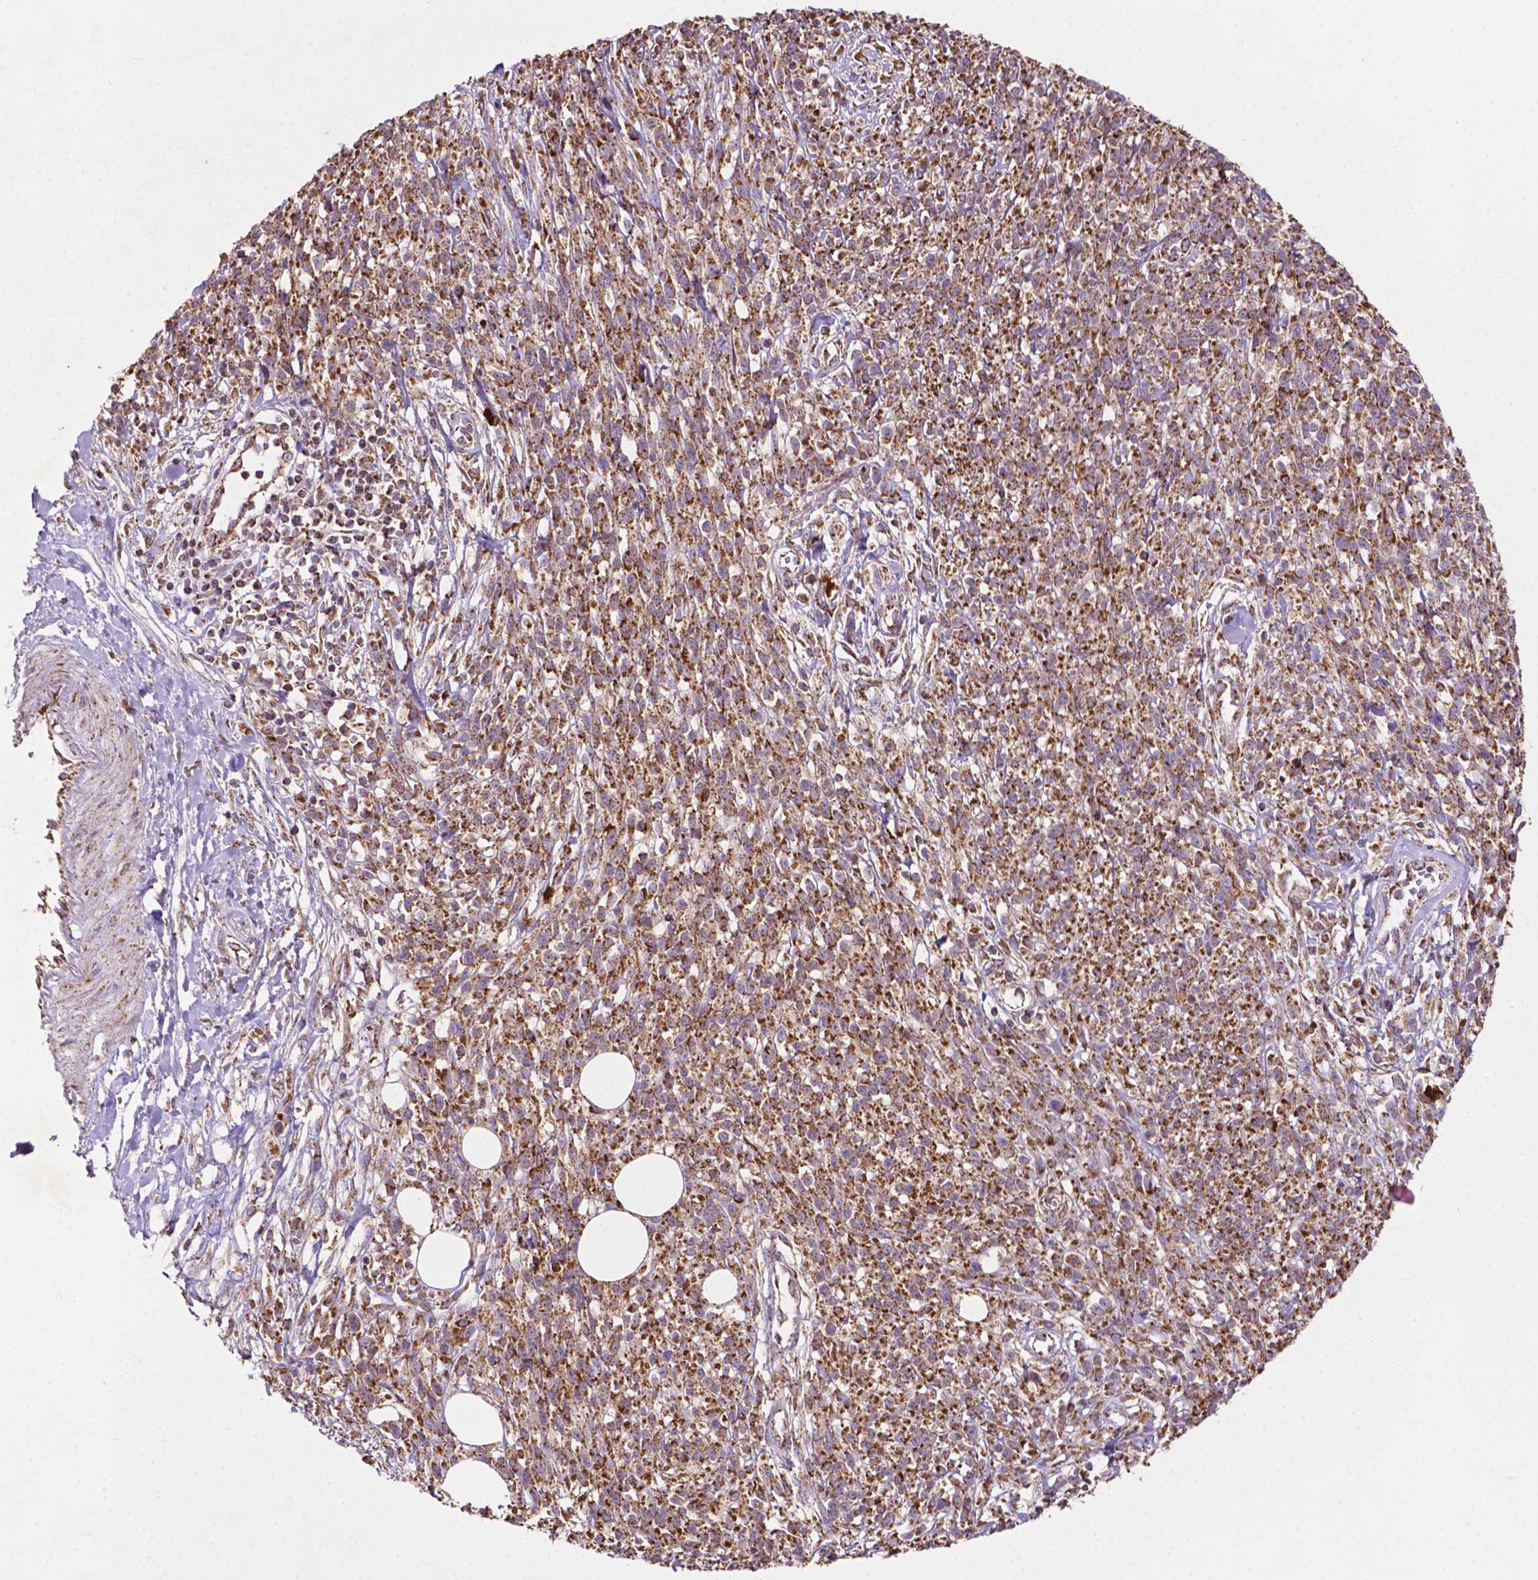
{"staining": {"intensity": "strong", "quantity": ">75%", "location": "cytoplasmic/membranous"}, "tissue": "melanoma", "cell_type": "Tumor cells", "image_type": "cancer", "snomed": [{"axis": "morphology", "description": "Malignant melanoma, NOS"}, {"axis": "topography", "description": "Skin"}, {"axis": "topography", "description": "Skin of trunk"}], "caption": "Human melanoma stained with a protein marker shows strong staining in tumor cells.", "gene": "ILVBL", "patient": {"sex": "male", "age": 74}}